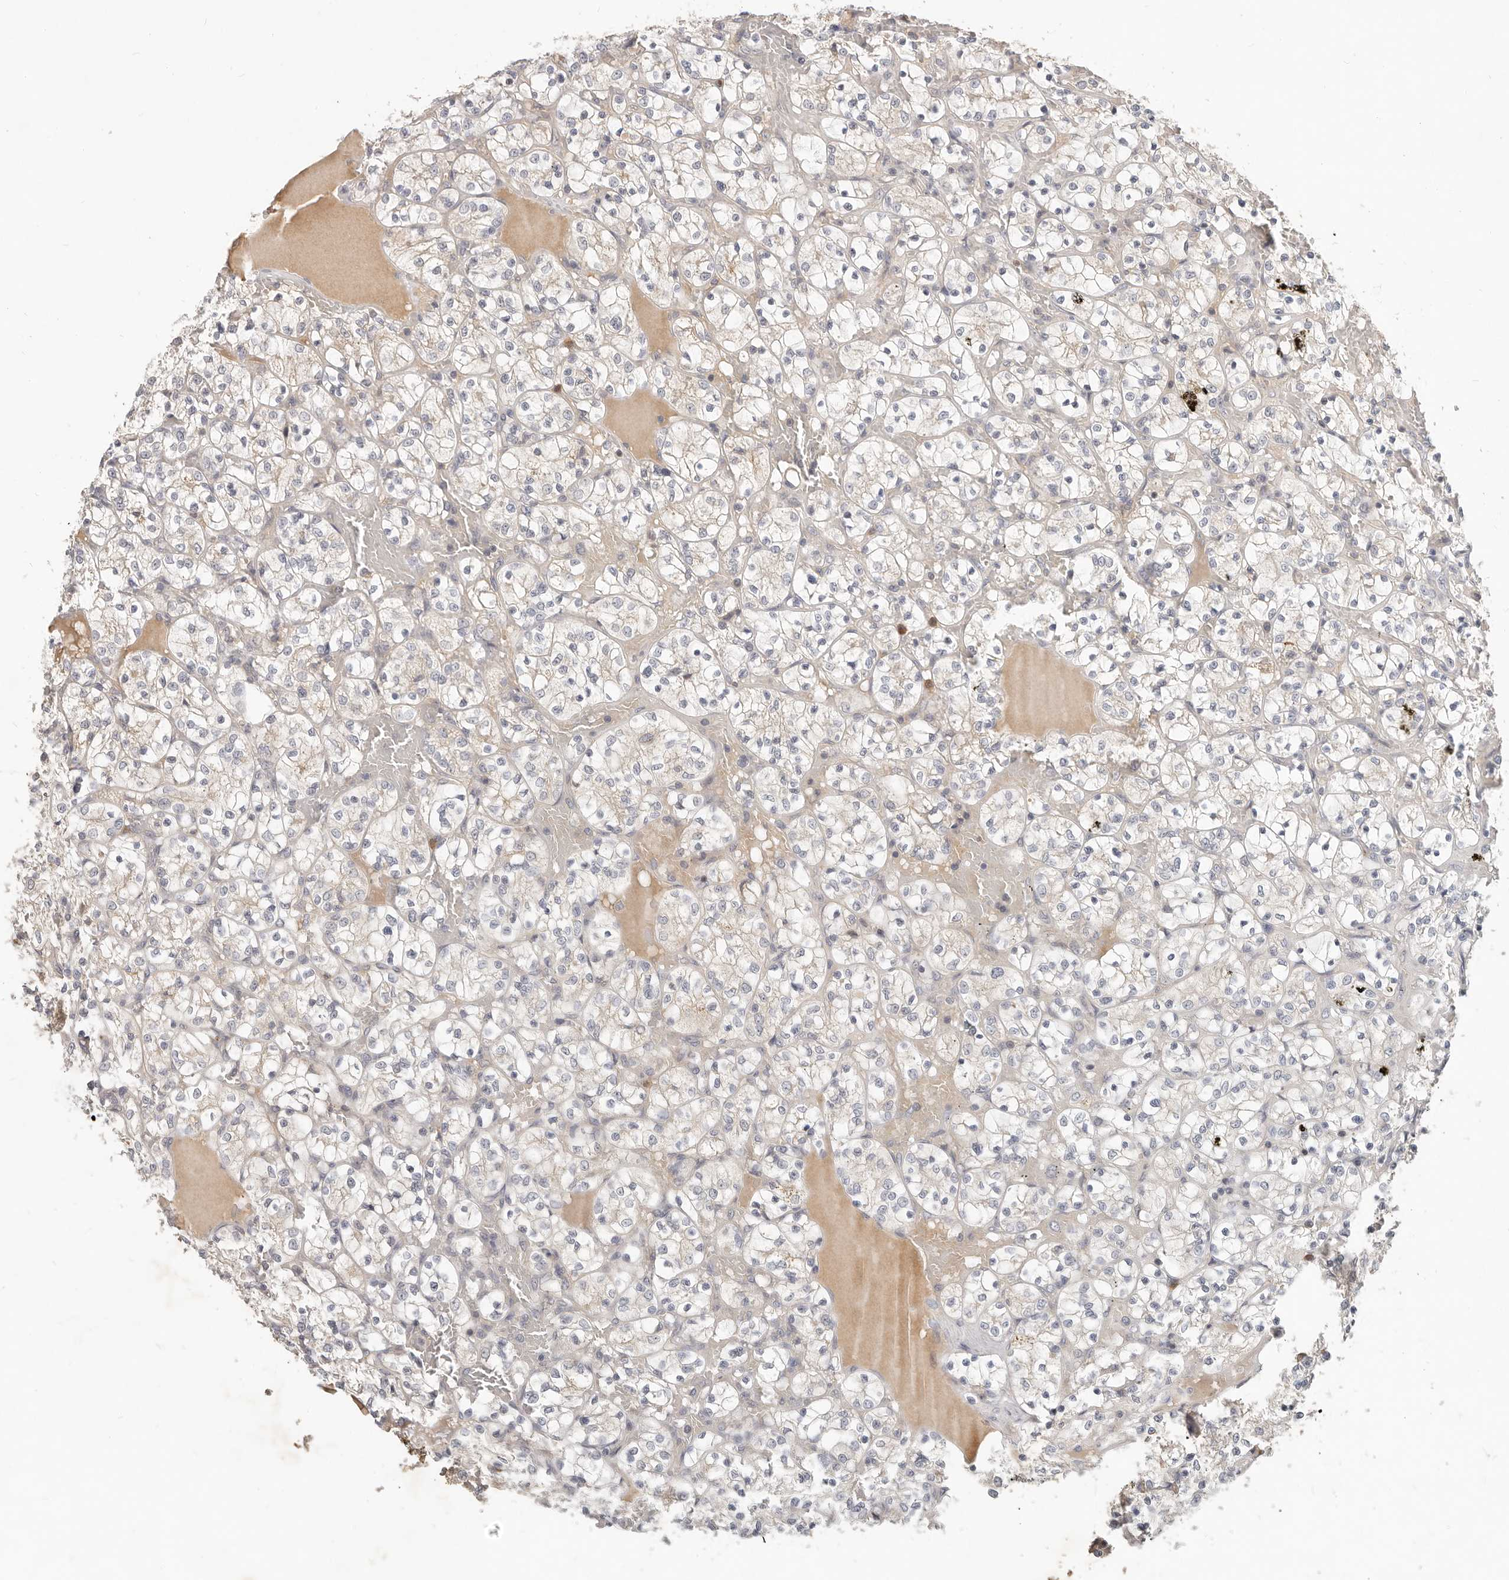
{"staining": {"intensity": "negative", "quantity": "none", "location": "none"}, "tissue": "renal cancer", "cell_type": "Tumor cells", "image_type": "cancer", "snomed": [{"axis": "morphology", "description": "Adenocarcinoma, NOS"}, {"axis": "topography", "description": "Kidney"}], "caption": "This is a image of immunohistochemistry staining of renal cancer, which shows no positivity in tumor cells.", "gene": "USP49", "patient": {"sex": "female", "age": 69}}